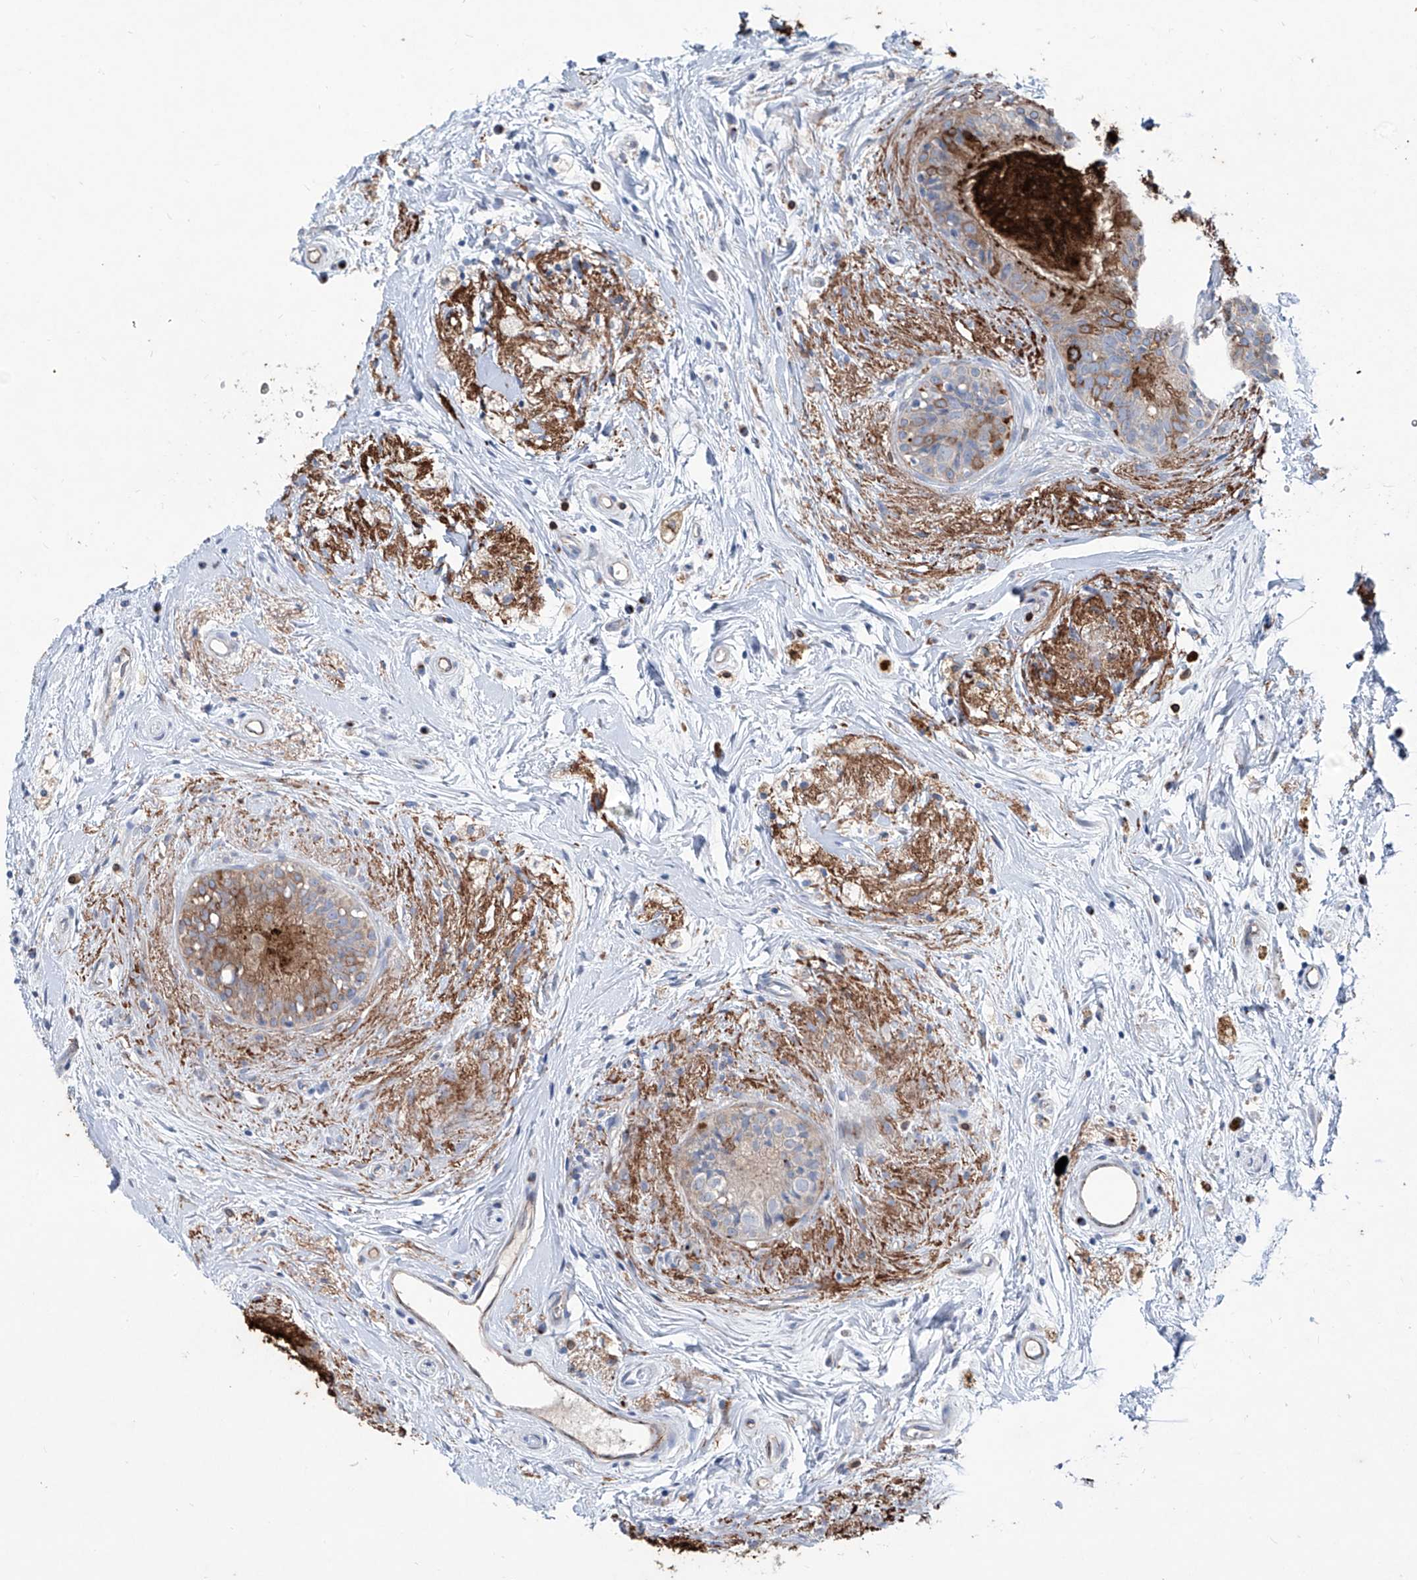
{"staining": {"intensity": "strong", "quantity": "<25%", "location": "cytoplasmic/membranous"}, "tissue": "epididymis", "cell_type": "Glandular cells", "image_type": "normal", "snomed": [{"axis": "morphology", "description": "Normal tissue, NOS"}, {"axis": "topography", "description": "Epididymis"}], "caption": "The immunohistochemical stain highlights strong cytoplasmic/membranous positivity in glandular cells of benign epididymis.", "gene": "CDH5", "patient": {"sex": "male", "age": 80}}